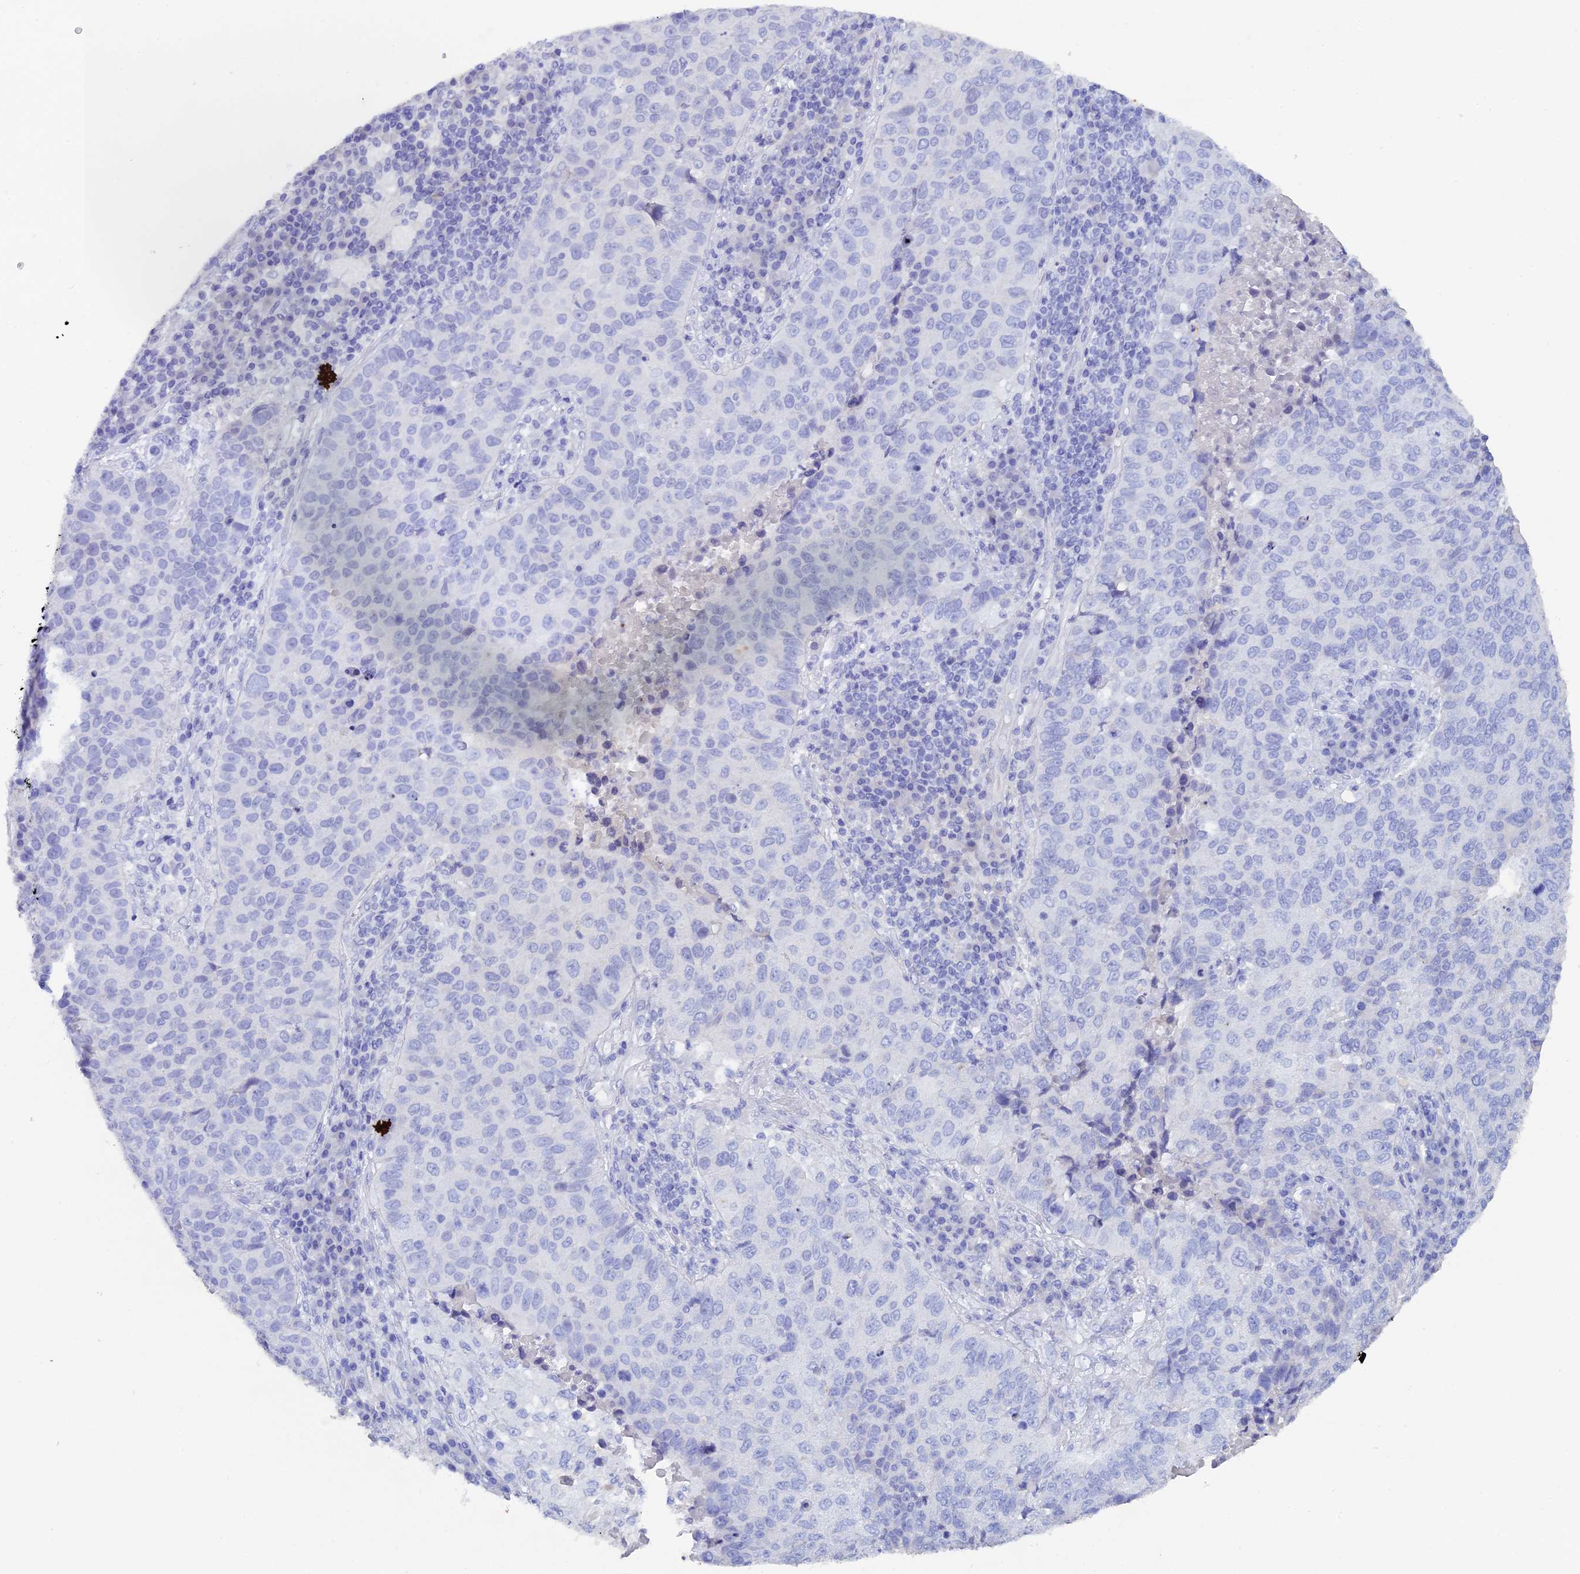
{"staining": {"intensity": "negative", "quantity": "none", "location": "none"}, "tissue": "lung cancer", "cell_type": "Tumor cells", "image_type": "cancer", "snomed": [{"axis": "morphology", "description": "Squamous cell carcinoma, NOS"}, {"axis": "topography", "description": "Lung"}], "caption": "DAB immunohistochemical staining of lung cancer (squamous cell carcinoma) displays no significant positivity in tumor cells.", "gene": "REG1A", "patient": {"sex": "male", "age": 73}}